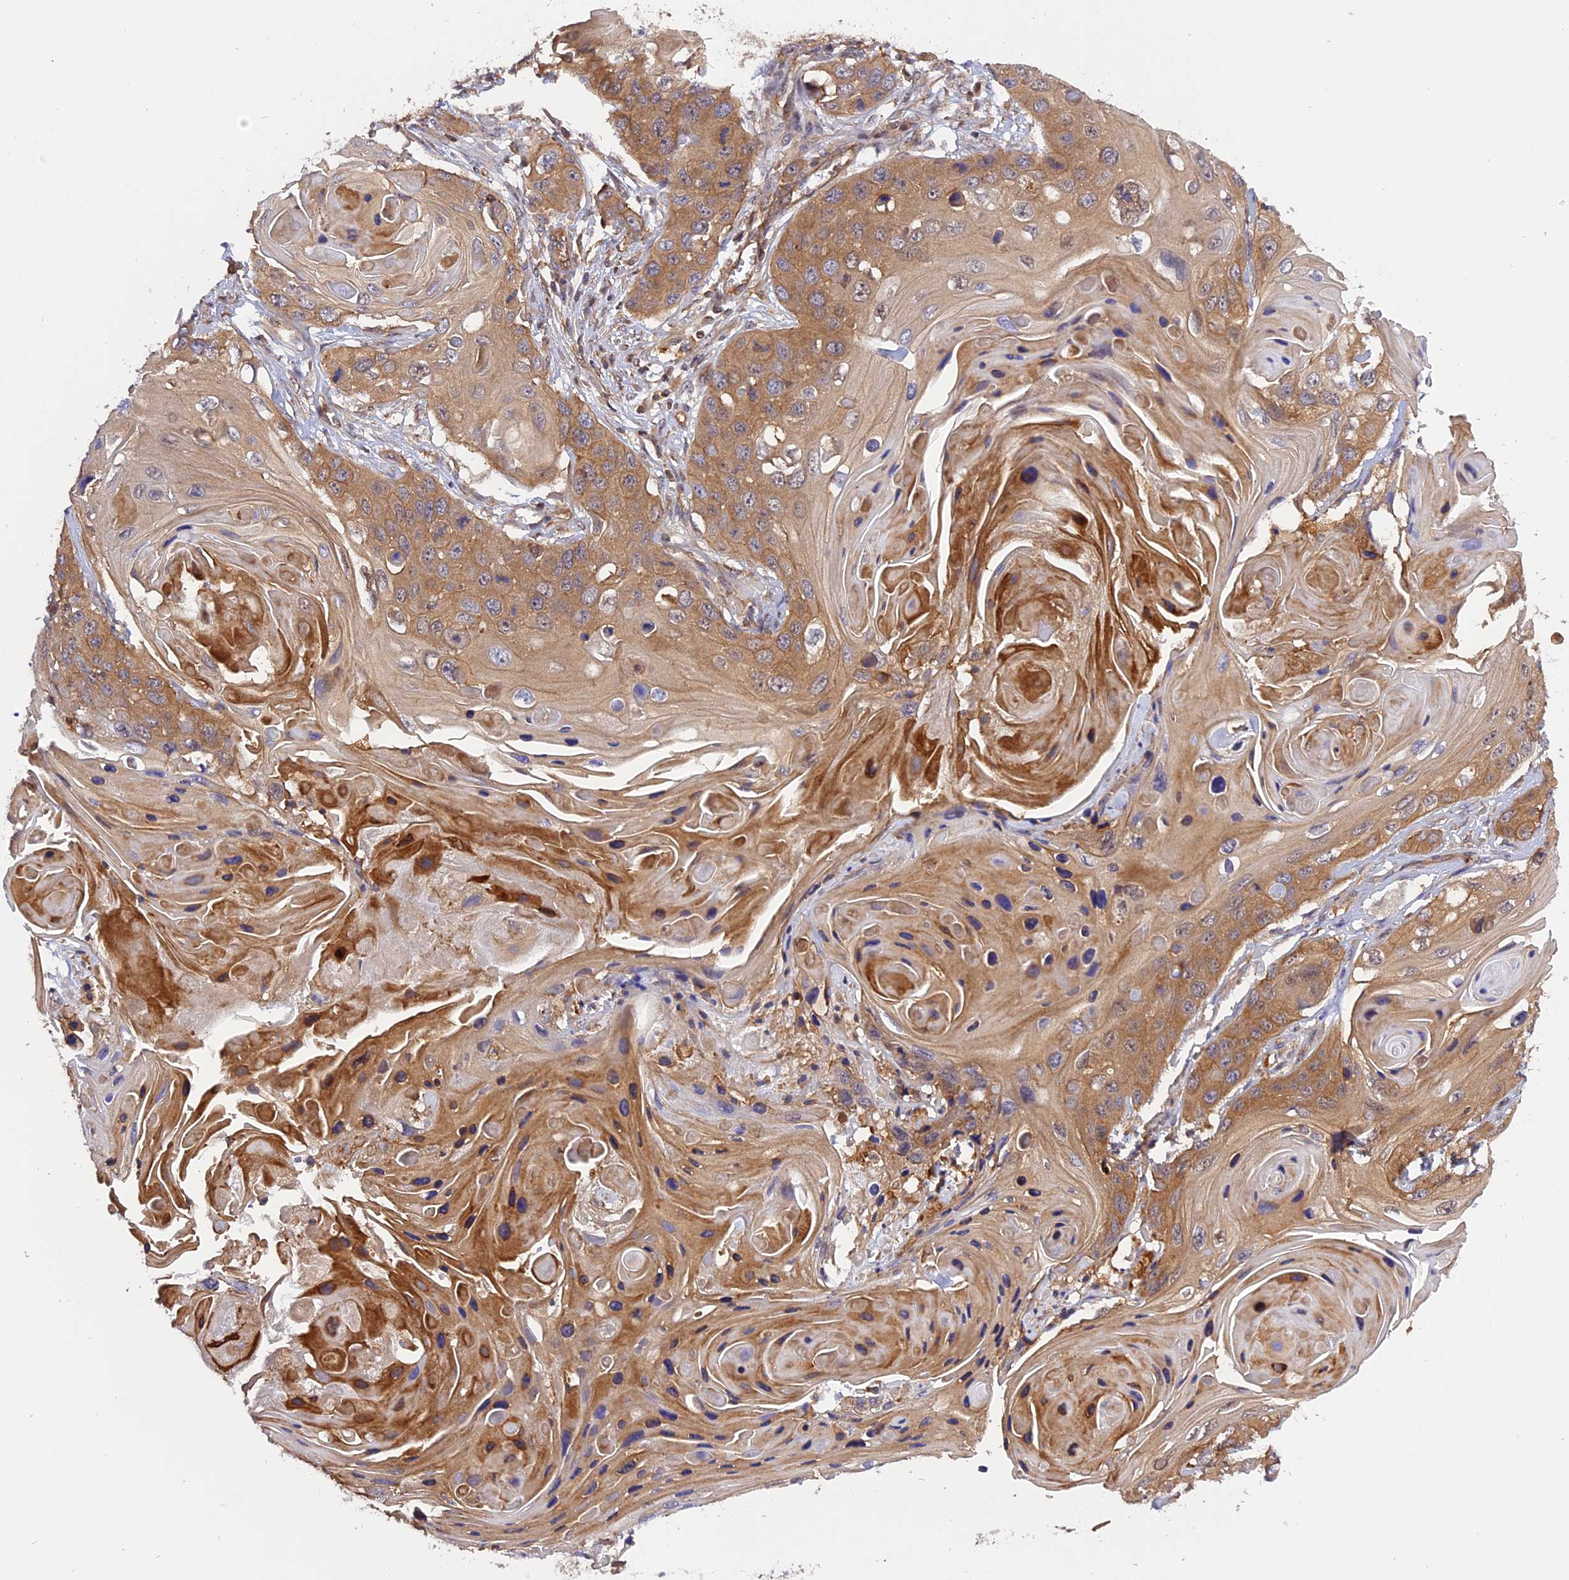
{"staining": {"intensity": "moderate", "quantity": ">75%", "location": "cytoplasmic/membranous"}, "tissue": "skin cancer", "cell_type": "Tumor cells", "image_type": "cancer", "snomed": [{"axis": "morphology", "description": "Squamous cell carcinoma, NOS"}, {"axis": "topography", "description": "Skin"}], "caption": "A brown stain labels moderate cytoplasmic/membranous positivity of a protein in human skin cancer tumor cells.", "gene": "C5orf22", "patient": {"sex": "male", "age": 55}}